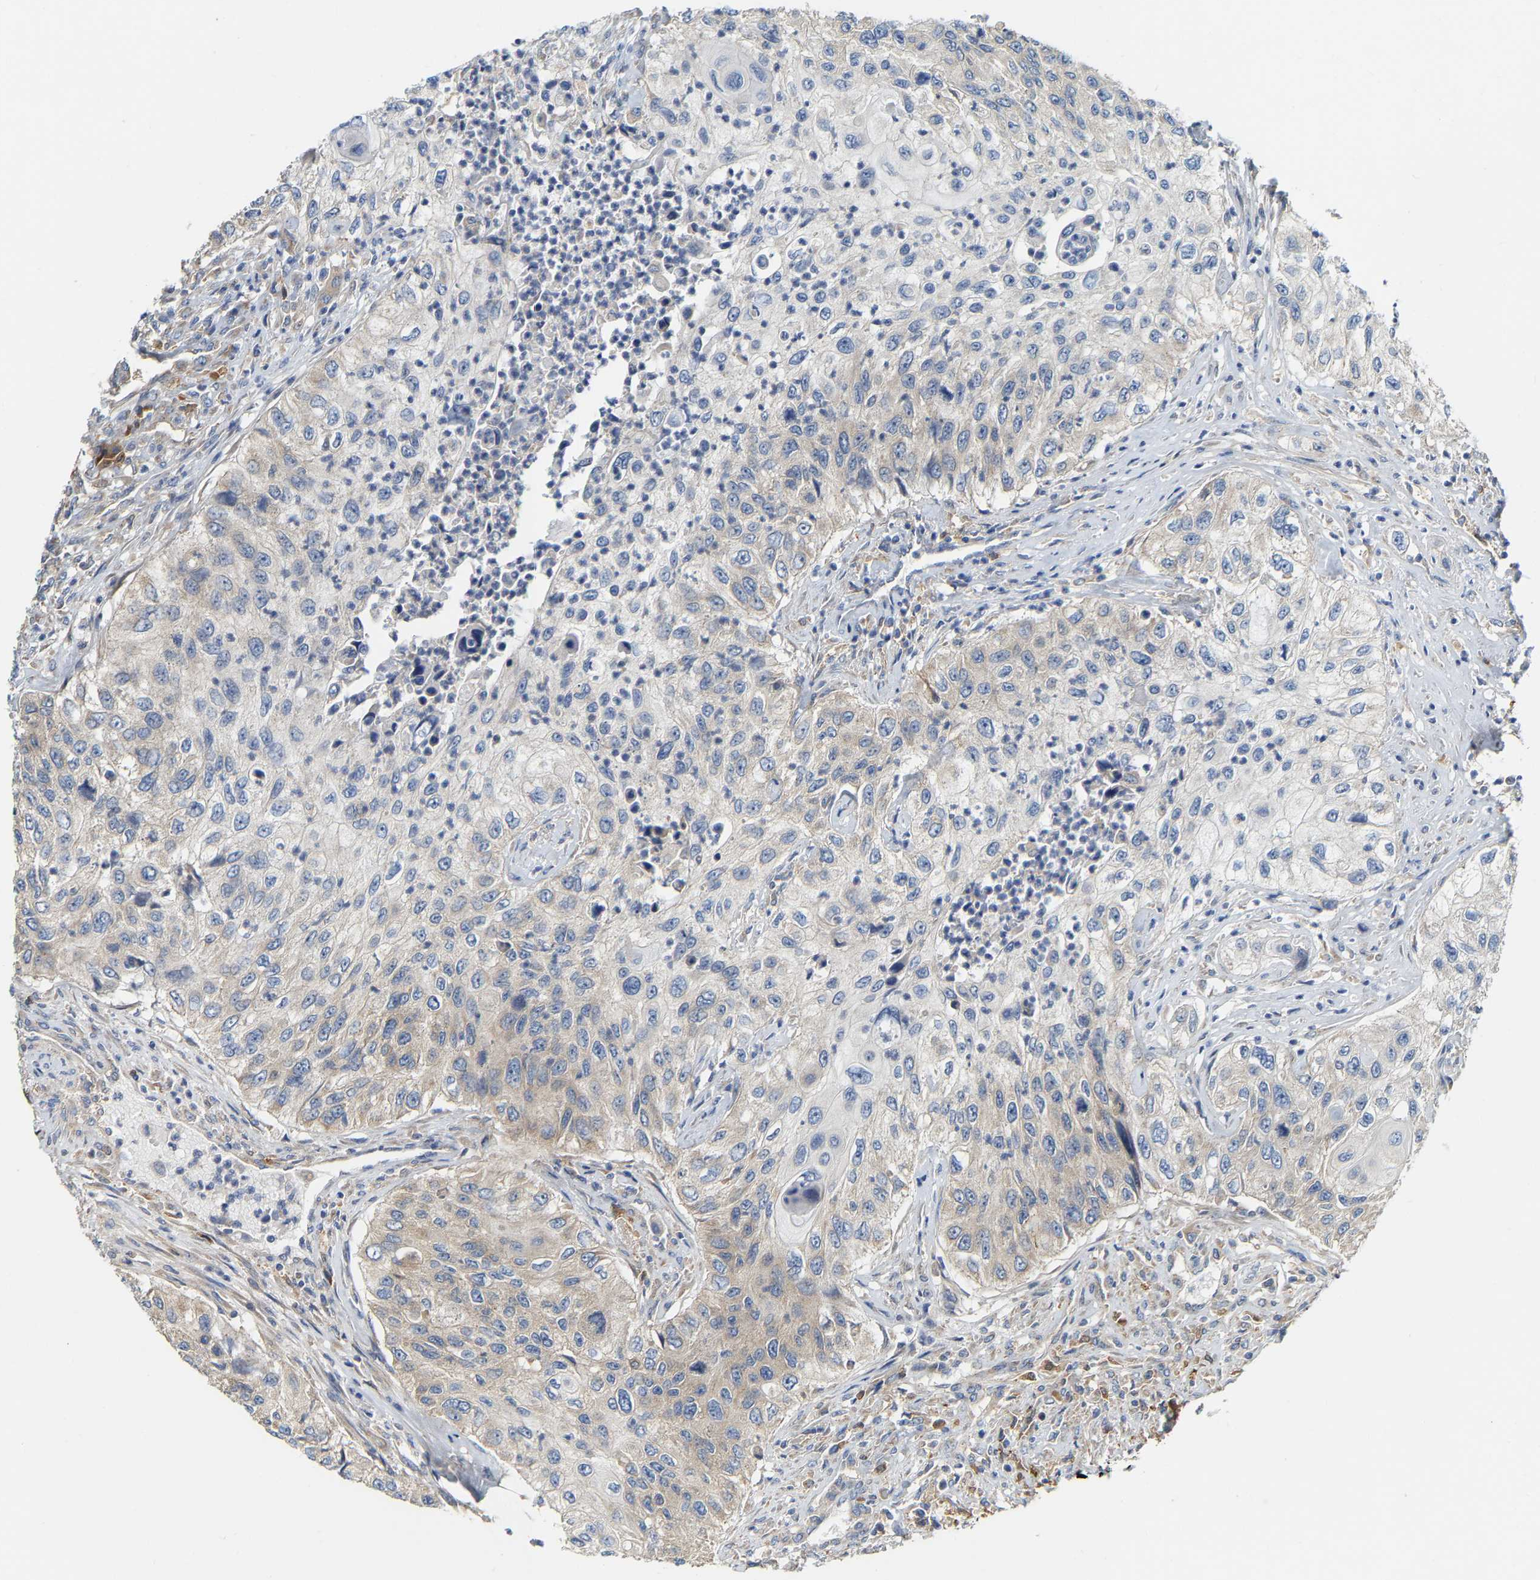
{"staining": {"intensity": "weak", "quantity": "<25%", "location": "cytoplasmic/membranous"}, "tissue": "urothelial cancer", "cell_type": "Tumor cells", "image_type": "cancer", "snomed": [{"axis": "morphology", "description": "Urothelial carcinoma, High grade"}, {"axis": "topography", "description": "Urinary bladder"}], "caption": "Urothelial carcinoma (high-grade) stained for a protein using immunohistochemistry demonstrates no expression tumor cells.", "gene": "PCNT", "patient": {"sex": "female", "age": 60}}